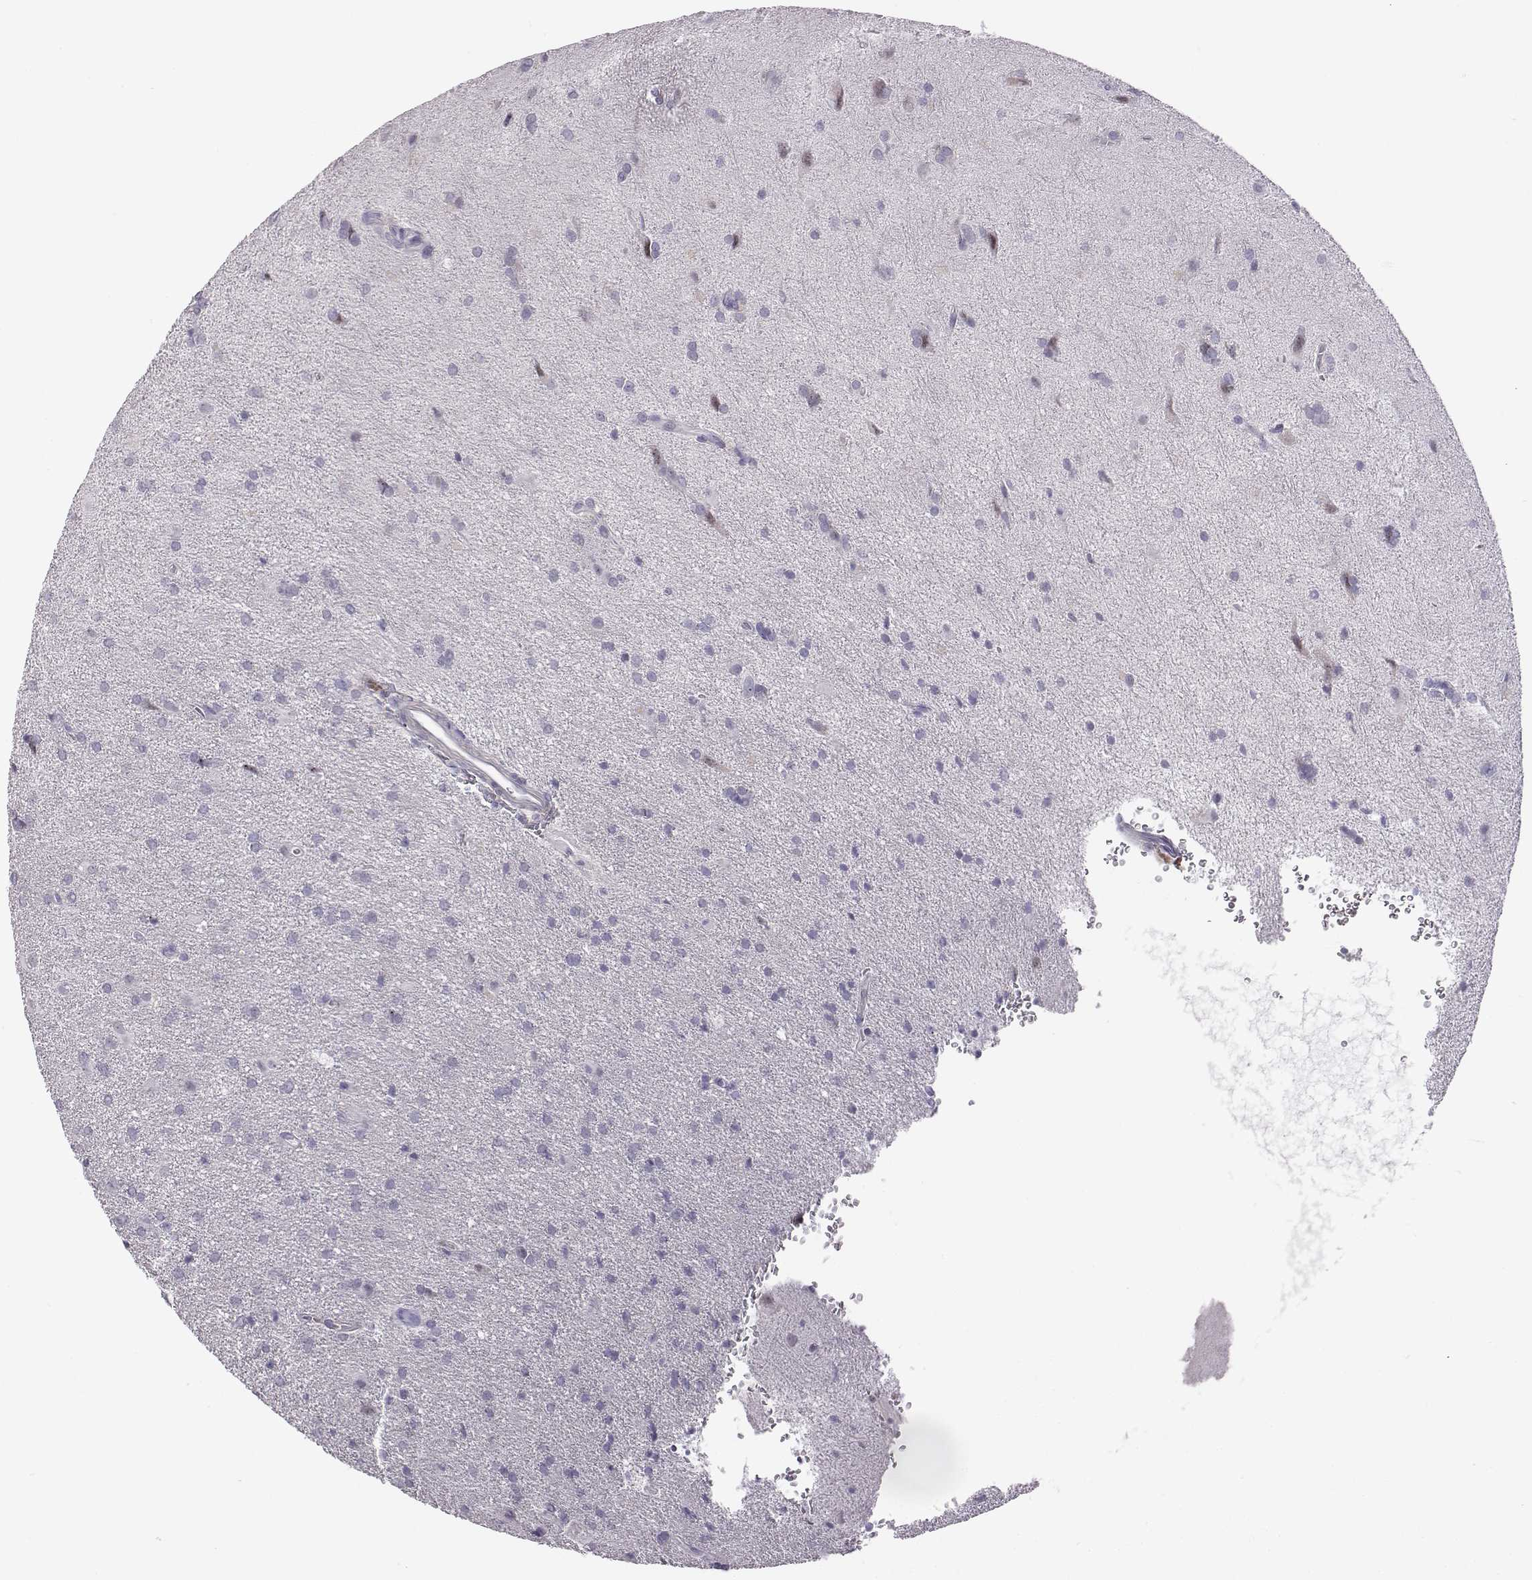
{"staining": {"intensity": "negative", "quantity": "none", "location": "none"}, "tissue": "glioma", "cell_type": "Tumor cells", "image_type": "cancer", "snomed": [{"axis": "morphology", "description": "Glioma, malignant, Low grade"}, {"axis": "topography", "description": "Brain"}], "caption": "Human malignant glioma (low-grade) stained for a protein using IHC exhibits no positivity in tumor cells.", "gene": "ADAM7", "patient": {"sex": "male", "age": 58}}